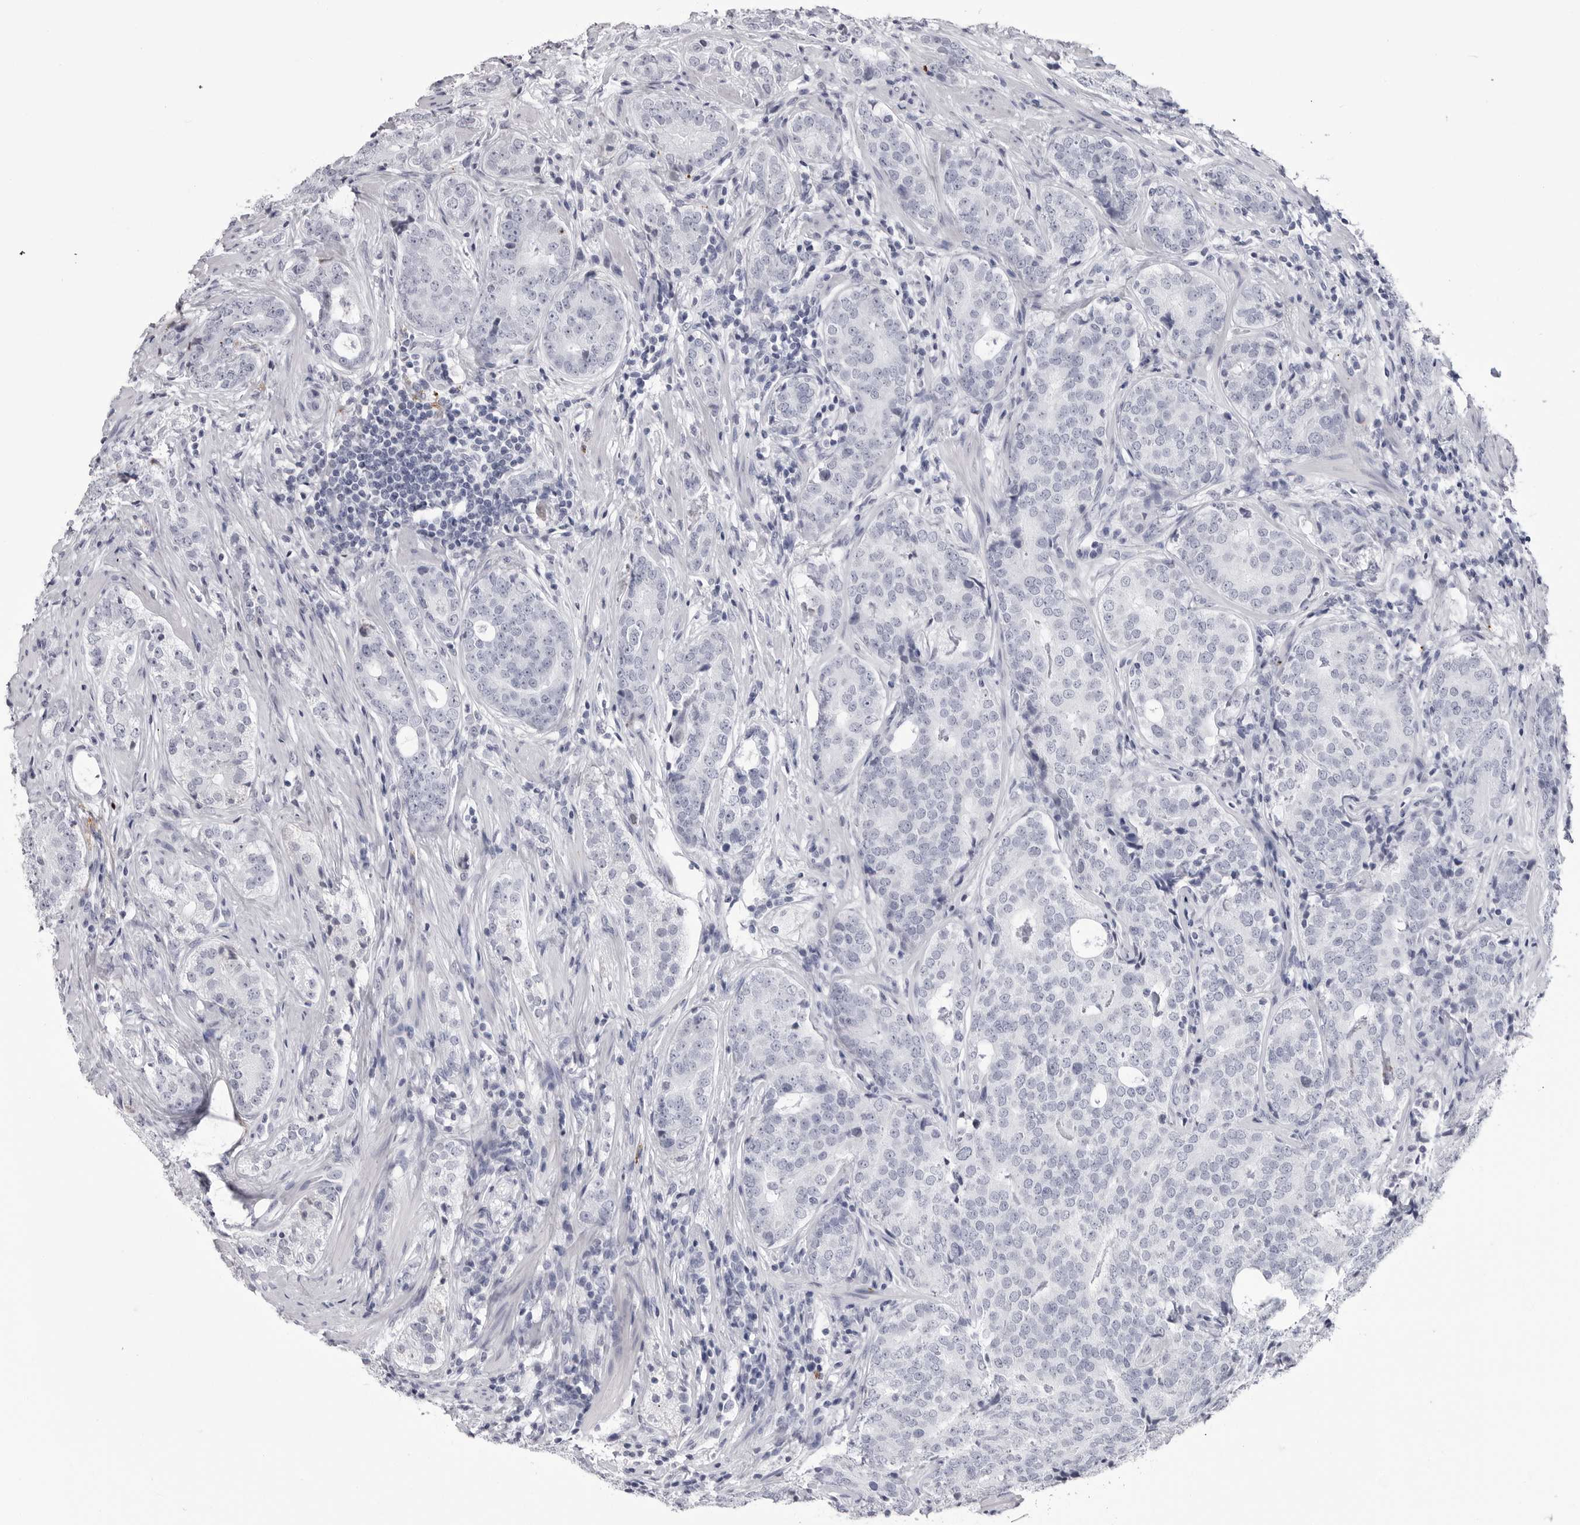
{"staining": {"intensity": "negative", "quantity": "none", "location": "none"}, "tissue": "prostate cancer", "cell_type": "Tumor cells", "image_type": "cancer", "snomed": [{"axis": "morphology", "description": "Adenocarcinoma, High grade"}, {"axis": "topography", "description": "Prostate"}], "caption": "Protein analysis of prostate cancer demonstrates no significant expression in tumor cells.", "gene": "COL26A1", "patient": {"sex": "male", "age": 56}}